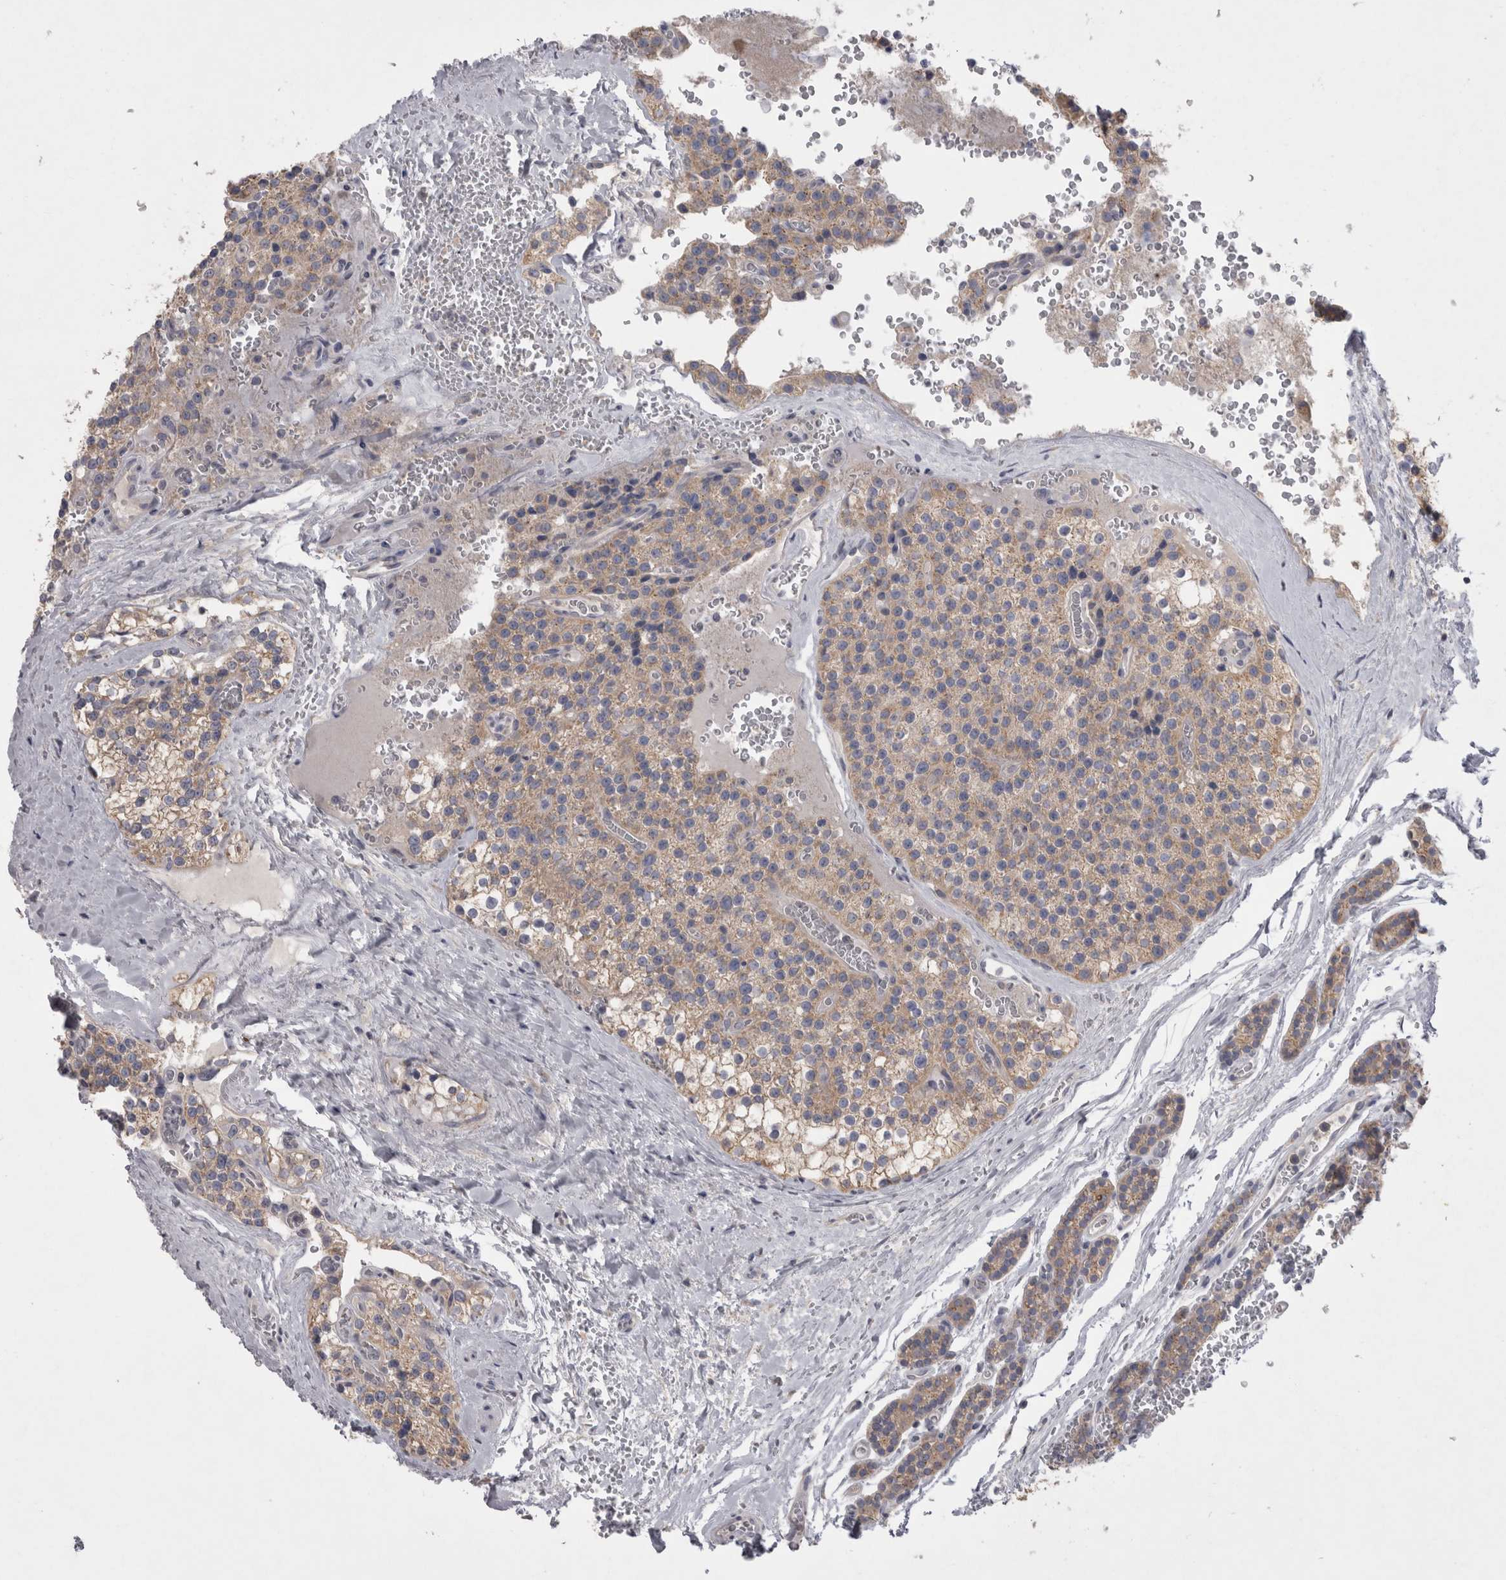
{"staining": {"intensity": "moderate", "quantity": "25%-75%", "location": "cytoplasmic/membranous"}, "tissue": "parathyroid gland", "cell_type": "Glandular cells", "image_type": "normal", "snomed": [{"axis": "morphology", "description": "Normal tissue, NOS"}, {"axis": "topography", "description": "Parathyroid gland"}], "caption": "Protein analysis of normal parathyroid gland demonstrates moderate cytoplasmic/membranous staining in approximately 25%-75% of glandular cells. (DAB IHC, brown staining for protein, blue staining for nuclei).", "gene": "LRRC40", "patient": {"sex": "female", "age": 64}}